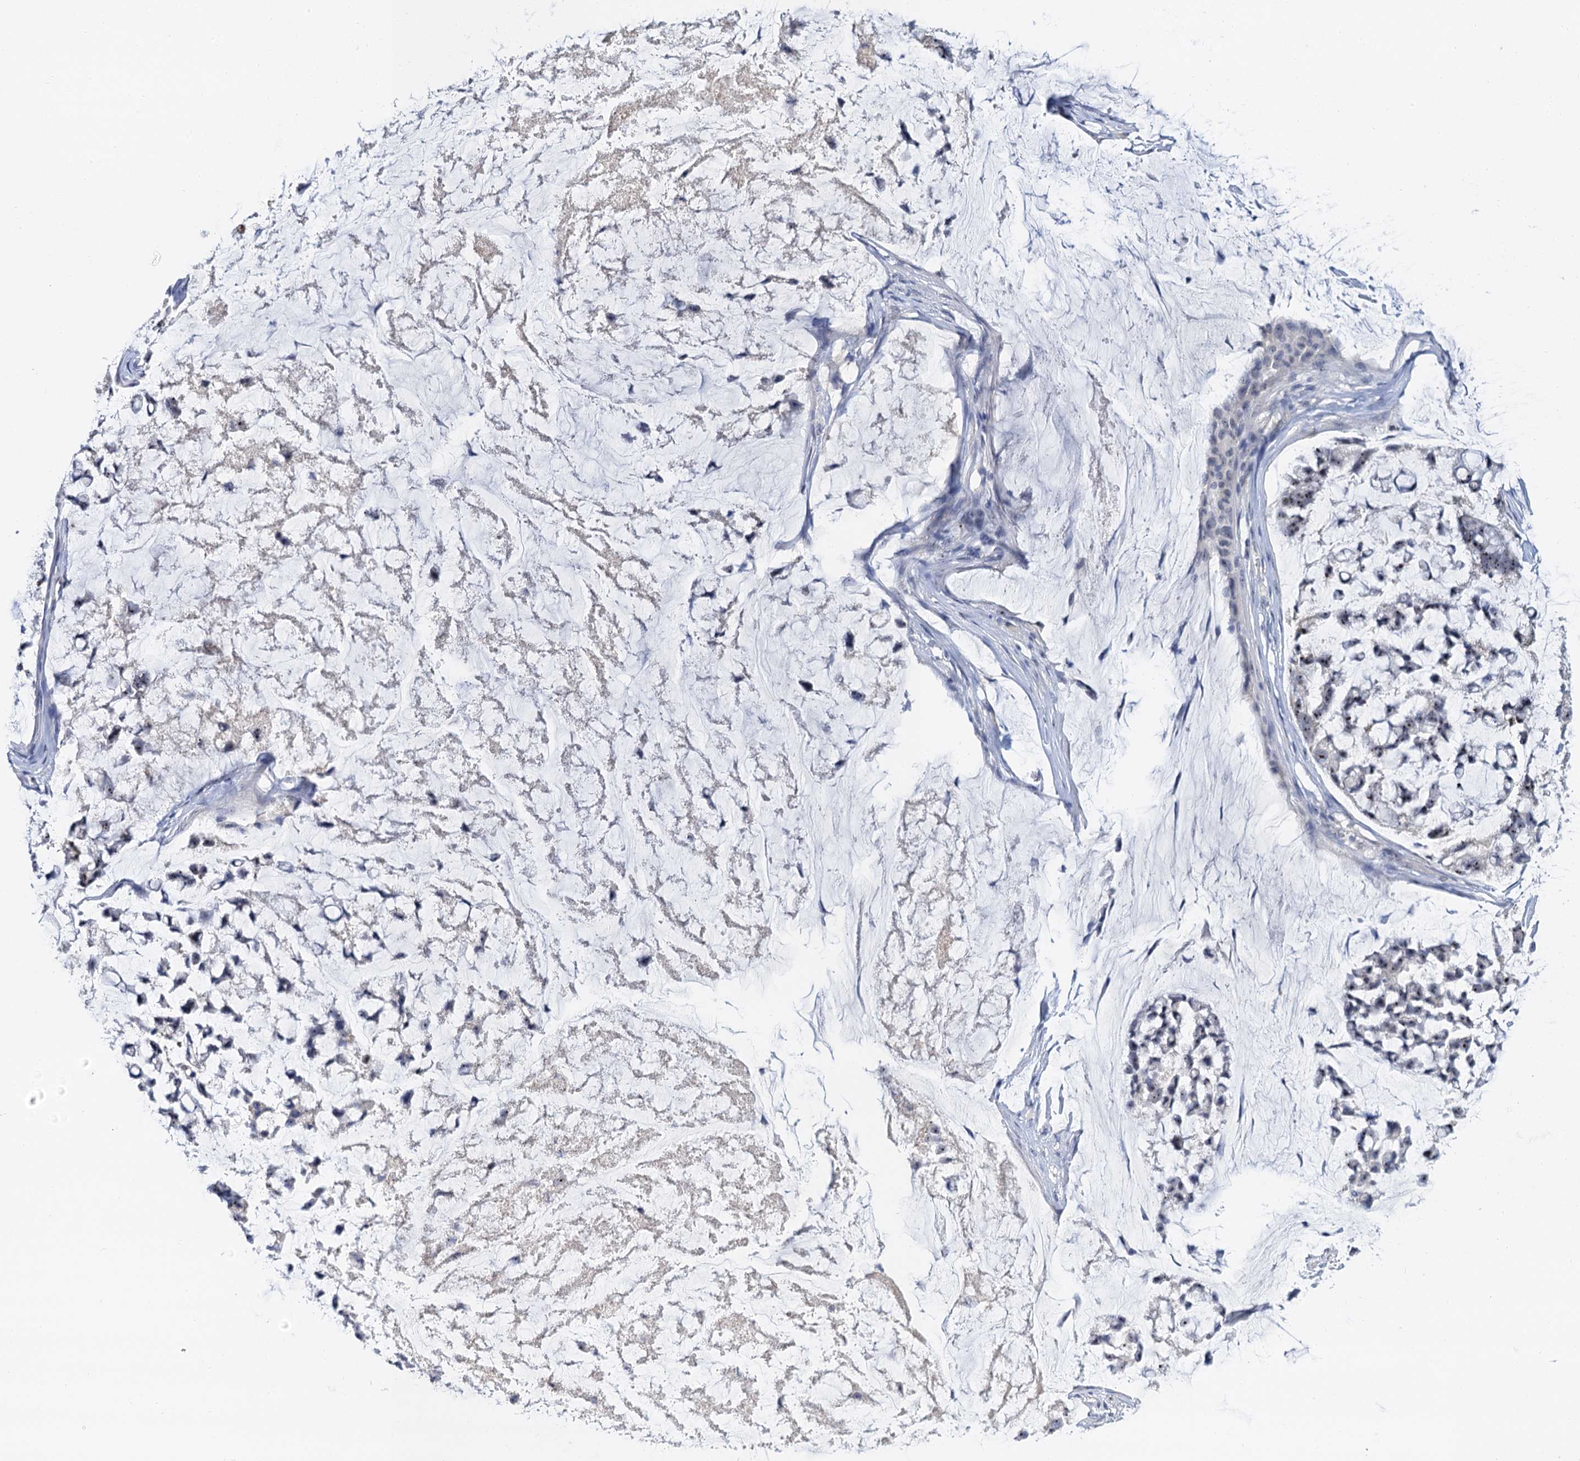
{"staining": {"intensity": "weak", "quantity": "25%-75%", "location": "nuclear"}, "tissue": "stomach cancer", "cell_type": "Tumor cells", "image_type": "cancer", "snomed": [{"axis": "morphology", "description": "Adenocarcinoma, NOS"}, {"axis": "topography", "description": "Stomach, lower"}], "caption": "Tumor cells exhibit low levels of weak nuclear positivity in approximately 25%-75% of cells in stomach cancer. Immunohistochemistry (ihc) stains the protein of interest in brown and the nuclei are stained blue.", "gene": "NOP2", "patient": {"sex": "male", "age": 67}}